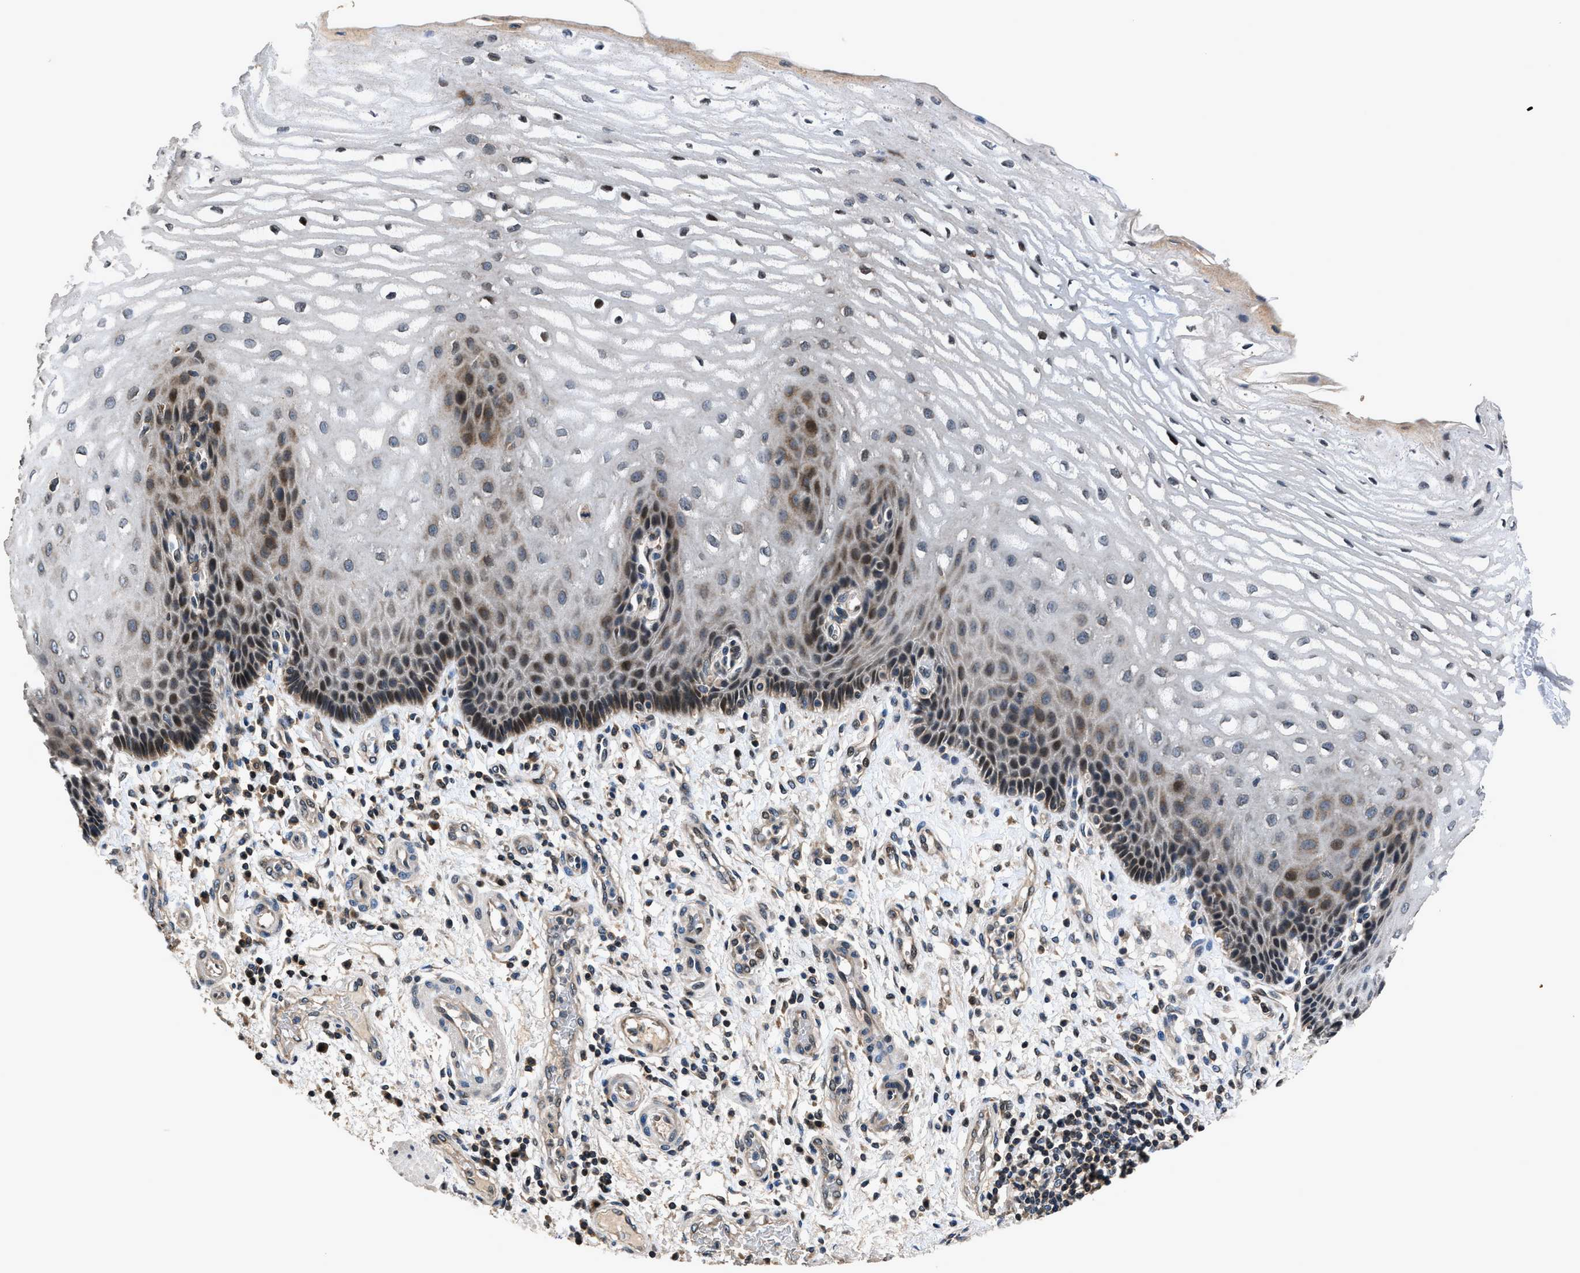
{"staining": {"intensity": "moderate", "quantity": "25%-75%", "location": "cytoplasmic/membranous,nuclear"}, "tissue": "esophagus", "cell_type": "Squamous epithelial cells", "image_type": "normal", "snomed": [{"axis": "morphology", "description": "Normal tissue, NOS"}, {"axis": "topography", "description": "Esophagus"}], "caption": "This micrograph exhibits immunohistochemistry (IHC) staining of normal human esophagus, with medium moderate cytoplasmic/membranous,nuclear staining in about 25%-75% of squamous epithelial cells.", "gene": "TNRC18", "patient": {"sex": "male", "age": 54}}